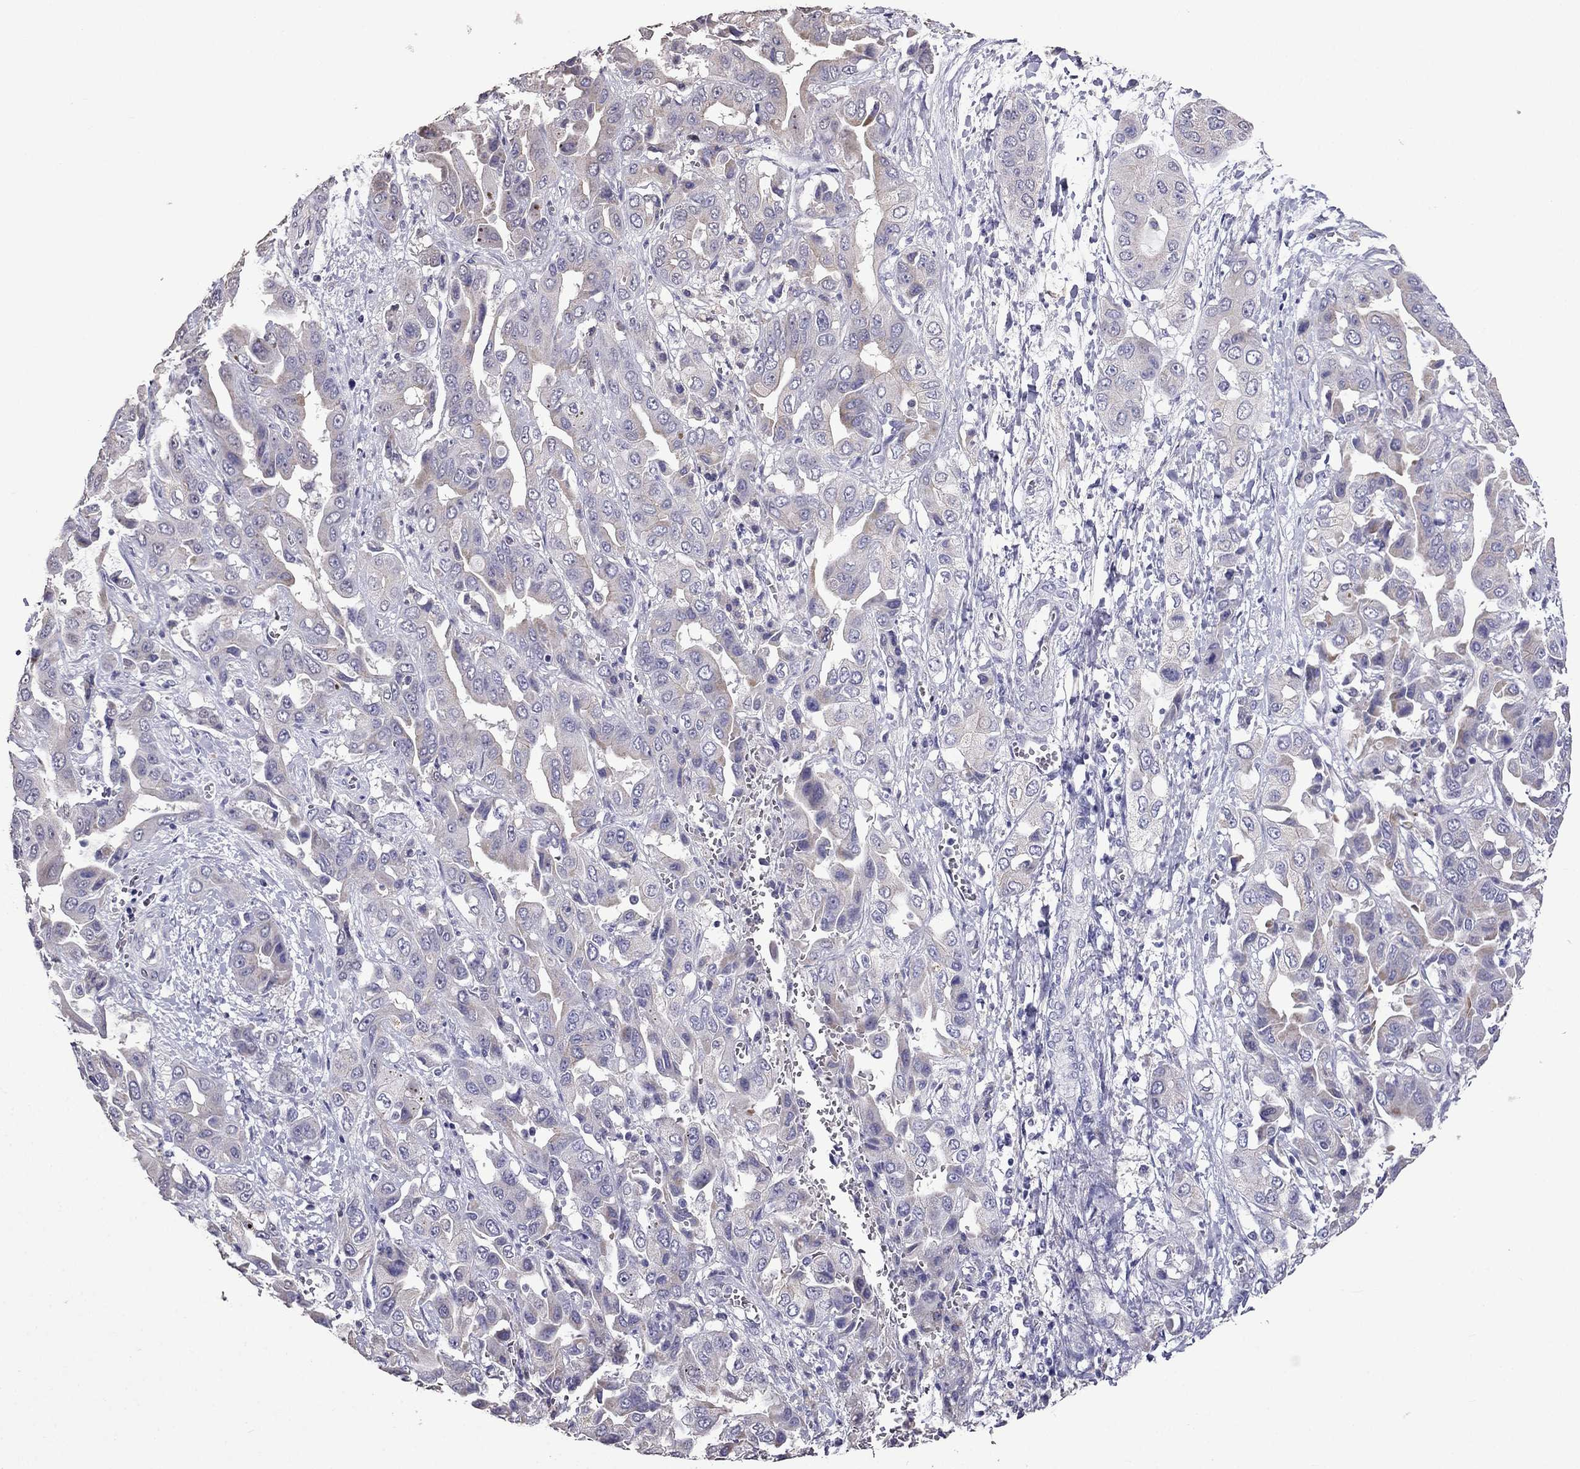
{"staining": {"intensity": "weak", "quantity": "<25%", "location": "cytoplasmic/membranous"}, "tissue": "liver cancer", "cell_type": "Tumor cells", "image_type": "cancer", "snomed": [{"axis": "morphology", "description": "Cholangiocarcinoma"}, {"axis": "topography", "description": "Liver"}], "caption": "Cholangiocarcinoma (liver) stained for a protein using immunohistochemistry exhibits no expression tumor cells.", "gene": "AK5", "patient": {"sex": "female", "age": 52}}